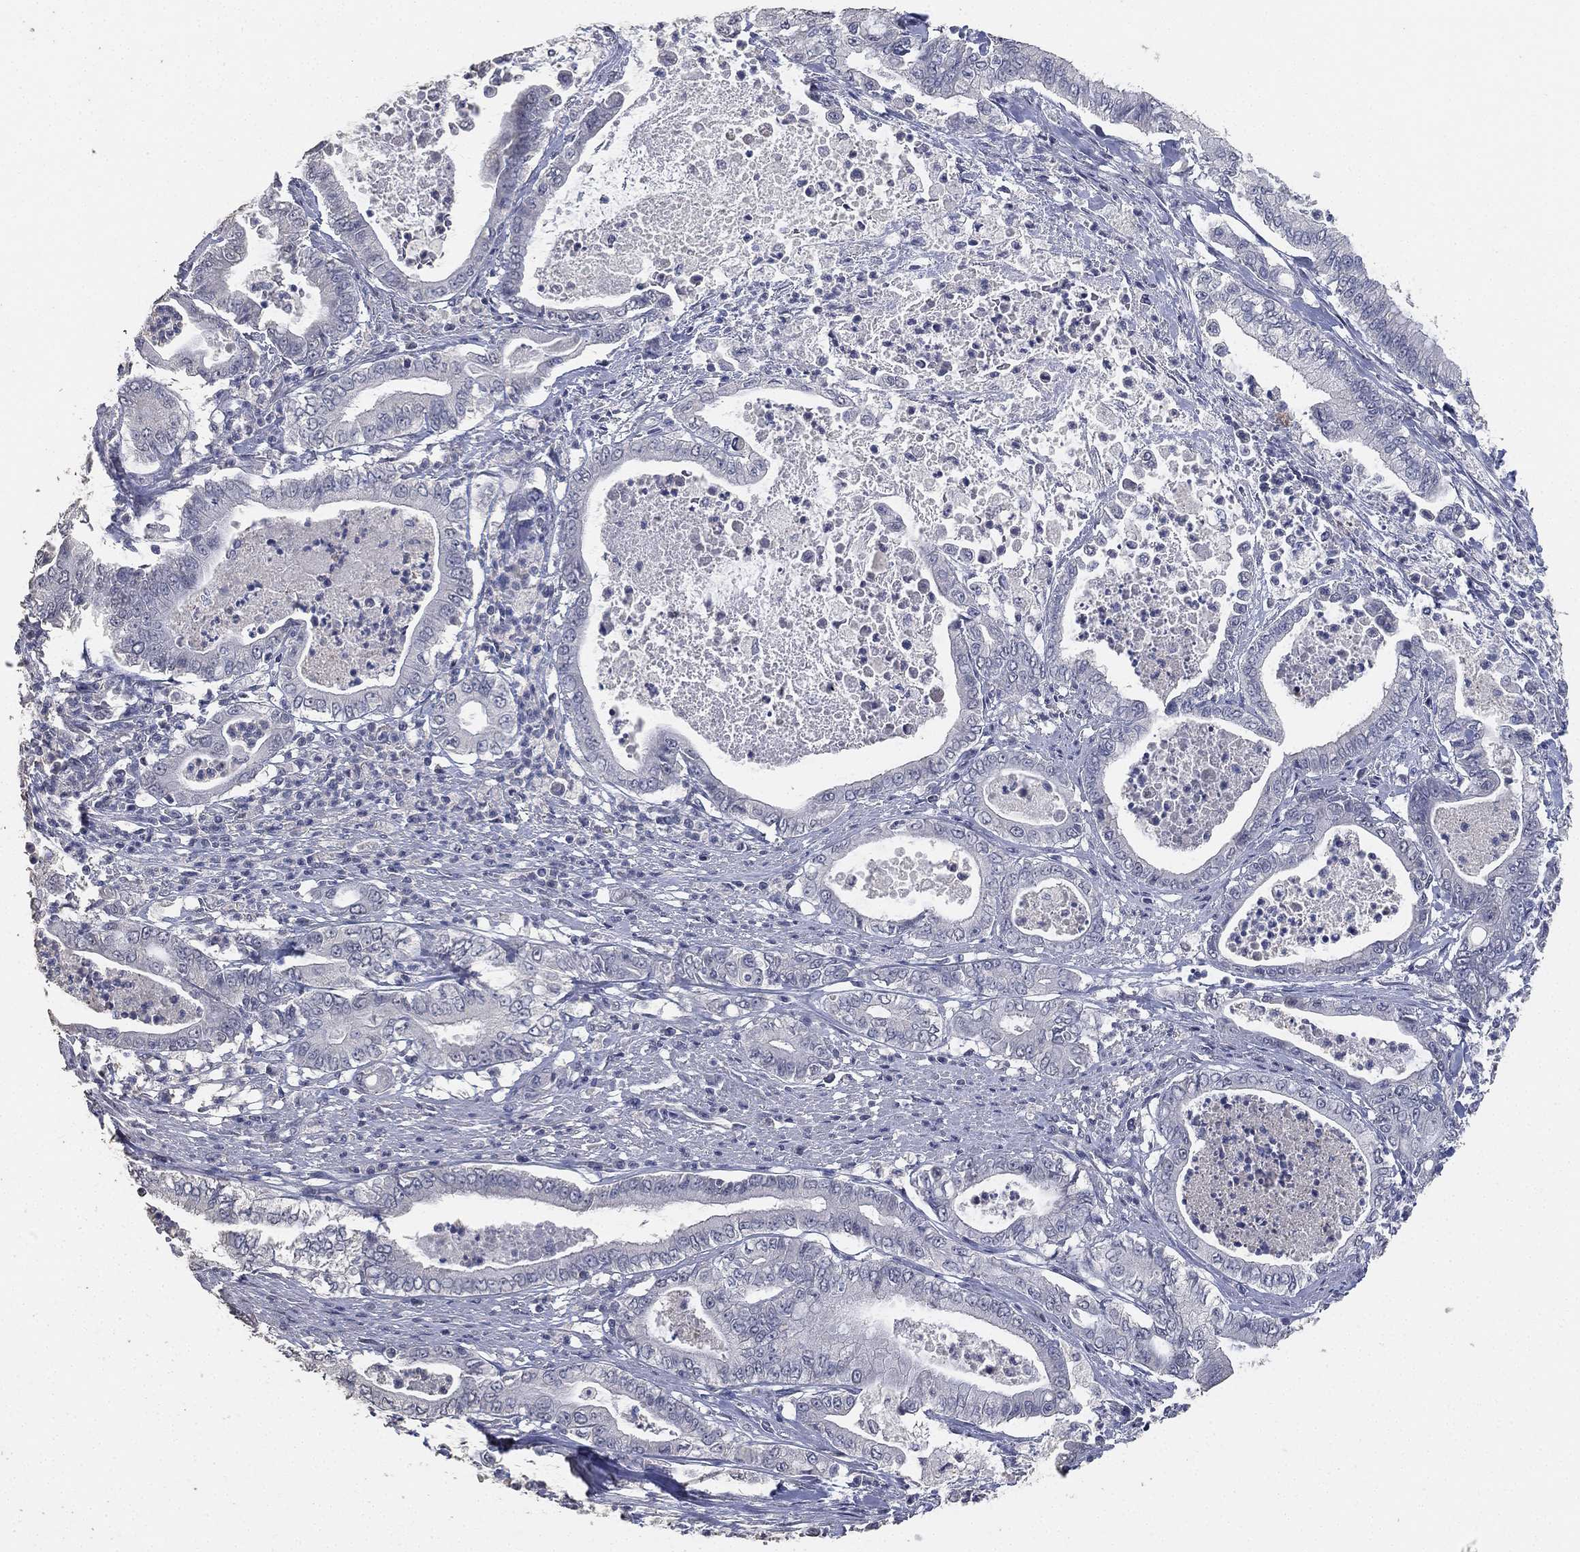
{"staining": {"intensity": "negative", "quantity": "none", "location": "none"}, "tissue": "pancreatic cancer", "cell_type": "Tumor cells", "image_type": "cancer", "snomed": [{"axis": "morphology", "description": "Adenocarcinoma, NOS"}, {"axis": "topography", "description": "Pancreas"}], "caption": "The image demonstrates no significant staining in tumor cells of pancreatic adenocarcinoma. (Brightfield microscopy of DAB immunohistochemistry at high magnification).", "gene": "DSG1", "patient": {"sex": "male", "age": 71}}